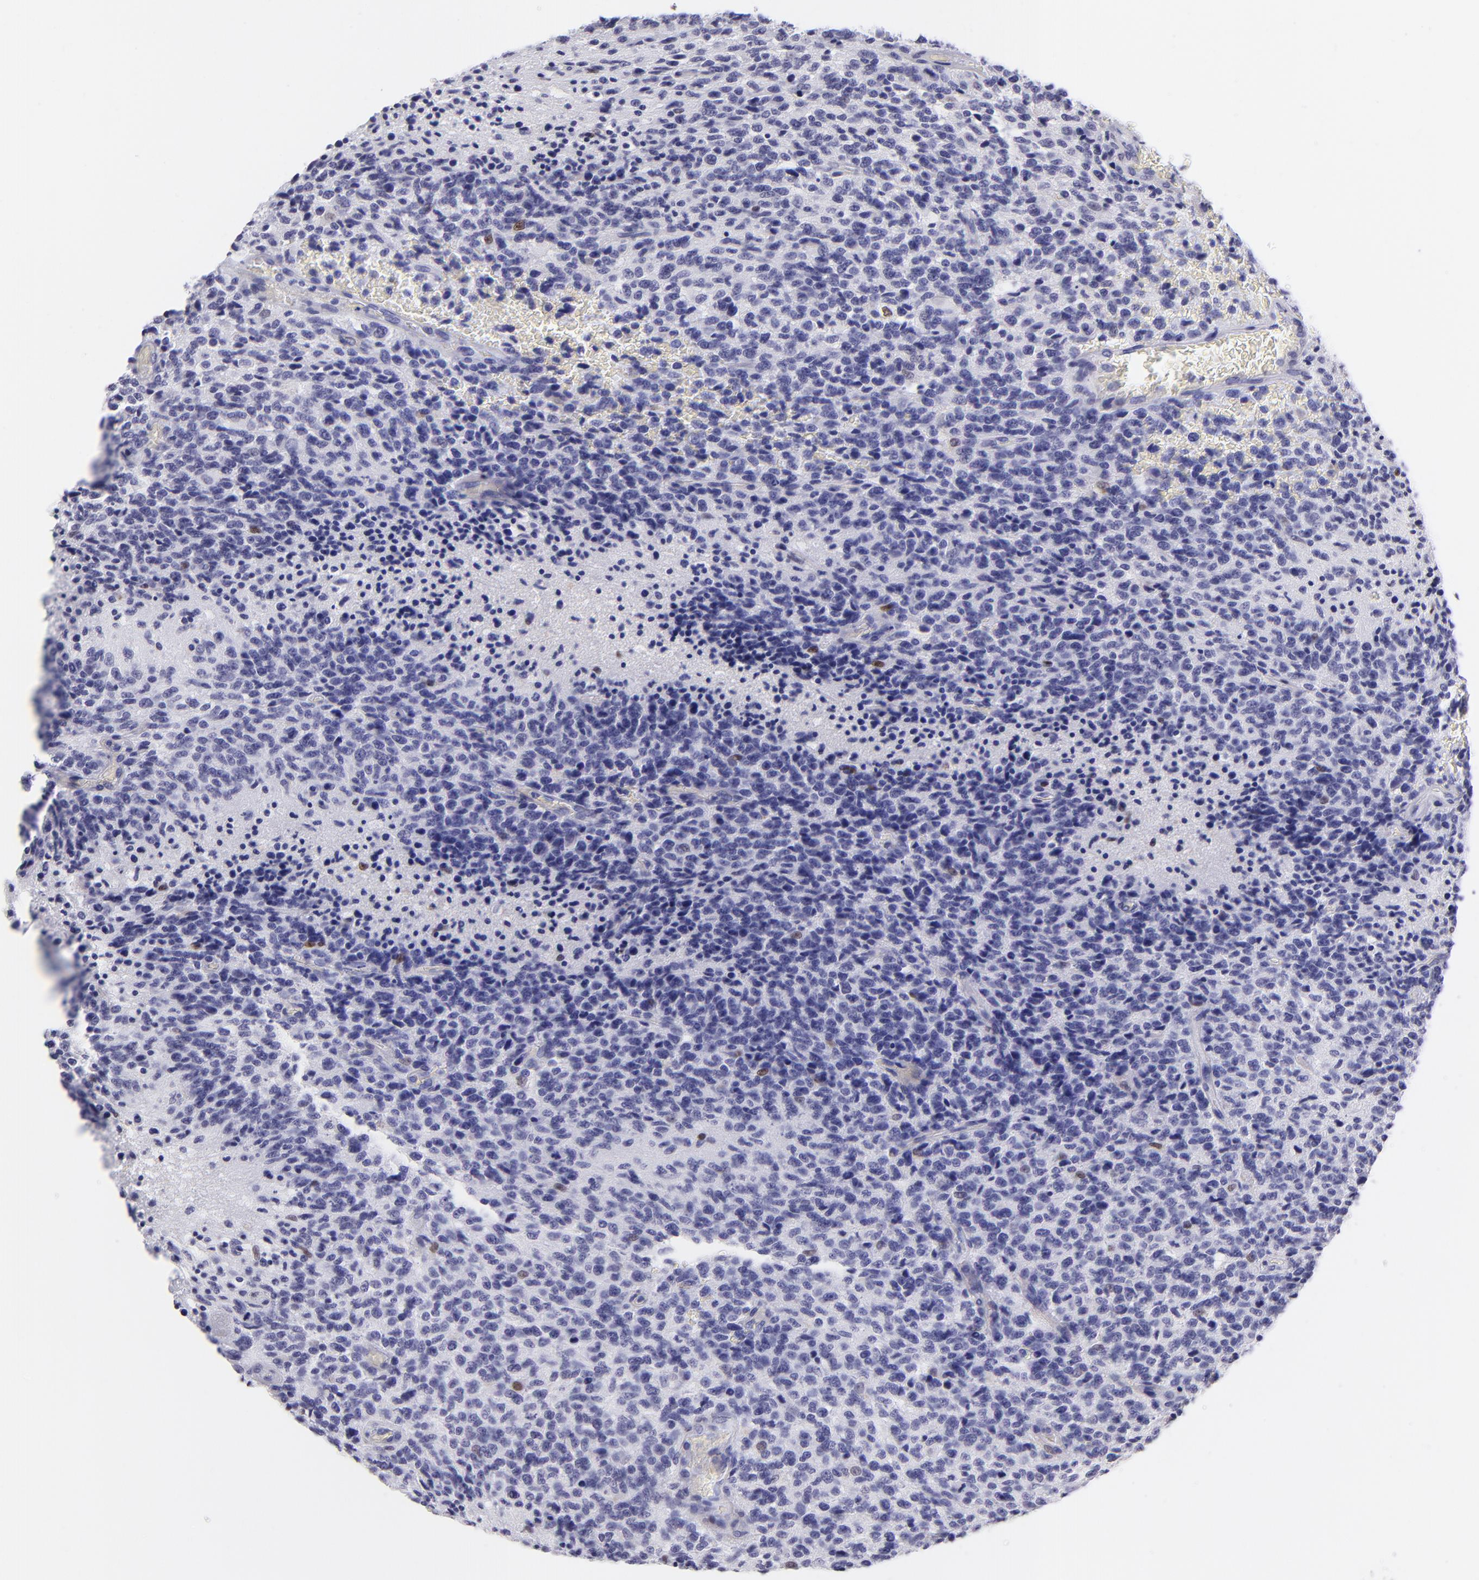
{"staining": {"intensity": "negative", "quantity": "none", "location": "none"}, "tissue": "glioma", "cell_type": "Tumor cells", "image_type": "cancer", "snomed": [{"axis": "morphology", "description": "Glioma, malignant, High grade"}, {"axis": "topography", "description": "Brain"}], "caption": "This micrograph is of glioma stained with IHC to label a protein in brown with the nuclei are counter-stained blue. There is no staining in tumor cells.", "gene": "MITF", "patient": {"sex": "male", "age": 36}}